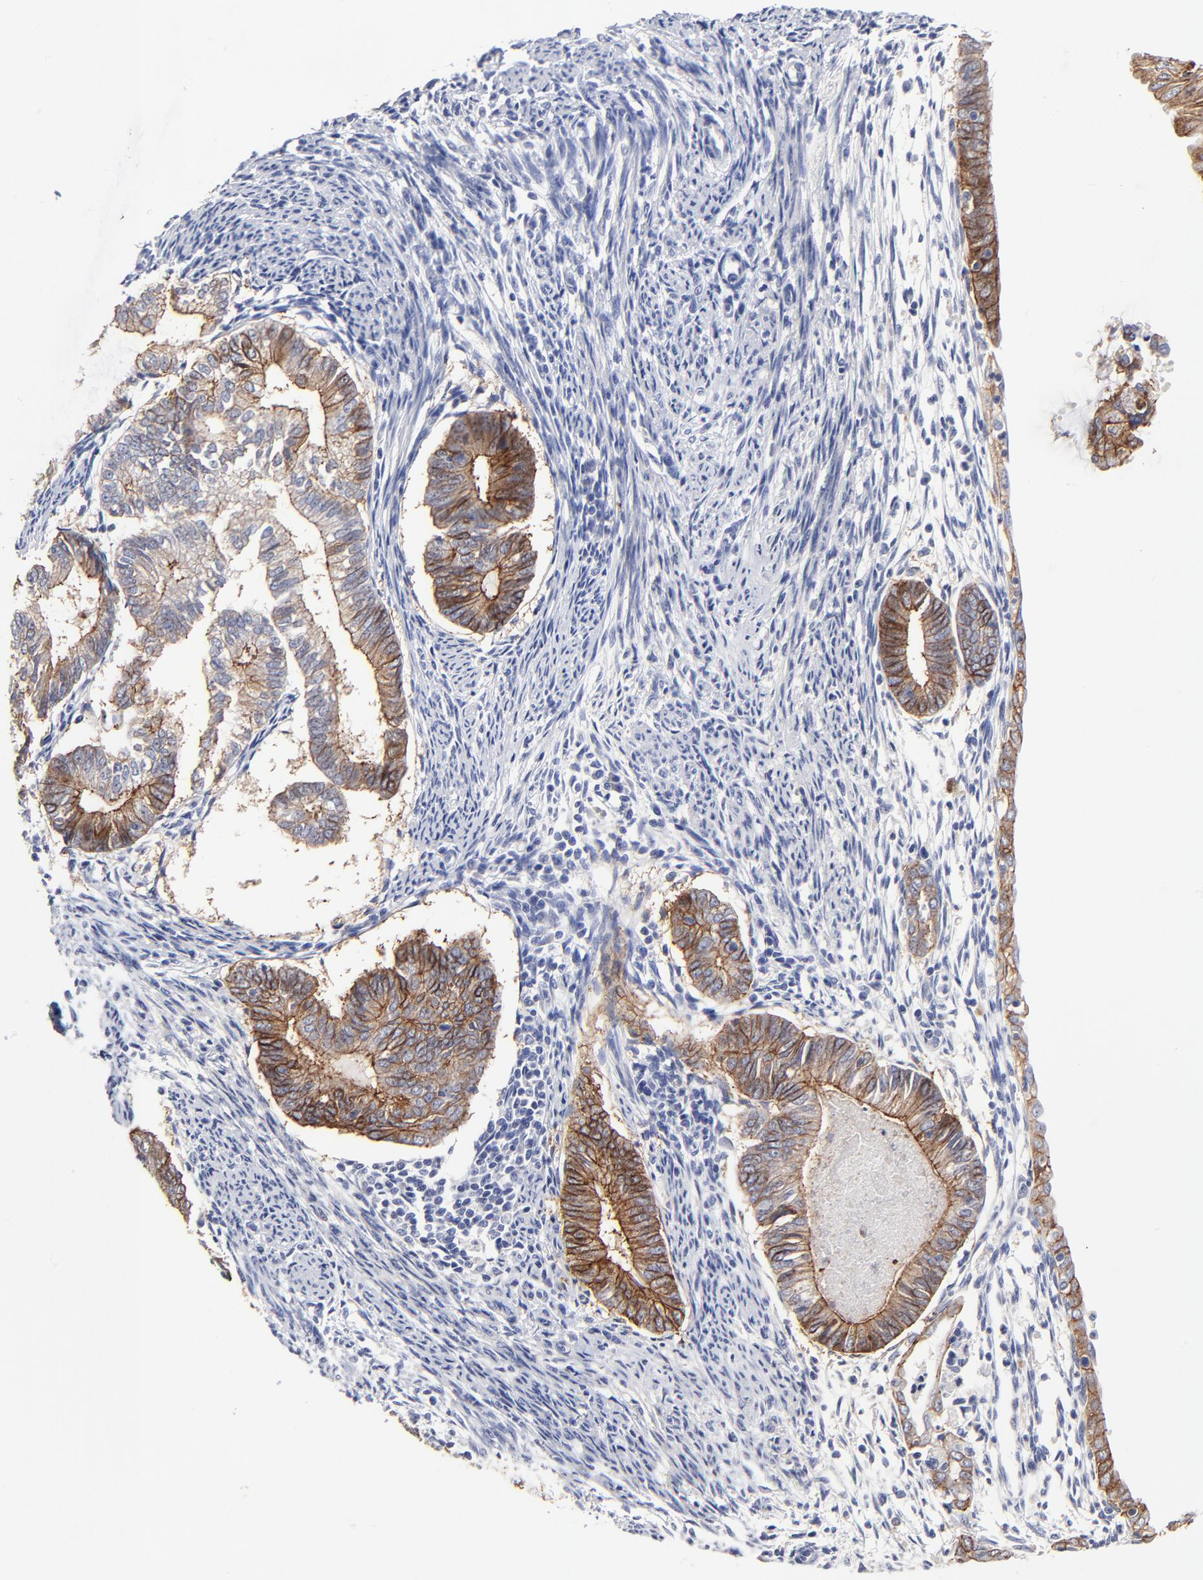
{"staining": {"intensity": "moderate", "quantity": "25%-75%", "location": "cytoplasmic/membranous"}, "tissue": "endometrial cancer", "cell_type": "Tumor cells", "image_type": "cancer", "snomed": [{"axis": "morphology", "description": "Adenocarcinoma, NOS"}, {"axis": "topography", "description": "Endometrium"}], "caption": "Adenocarcinoma (endometrial) stained with DAB immunohistochemistry (IHC) exhibits medium levels of moderate cytoplasmic/membranous expression in about 25%-75% of tumor cells. (brown staining indicates protein expression, while blue staining denotes nuclei).", "gene": "CXADR", "patient": {"sex": "female", "age": 63}}